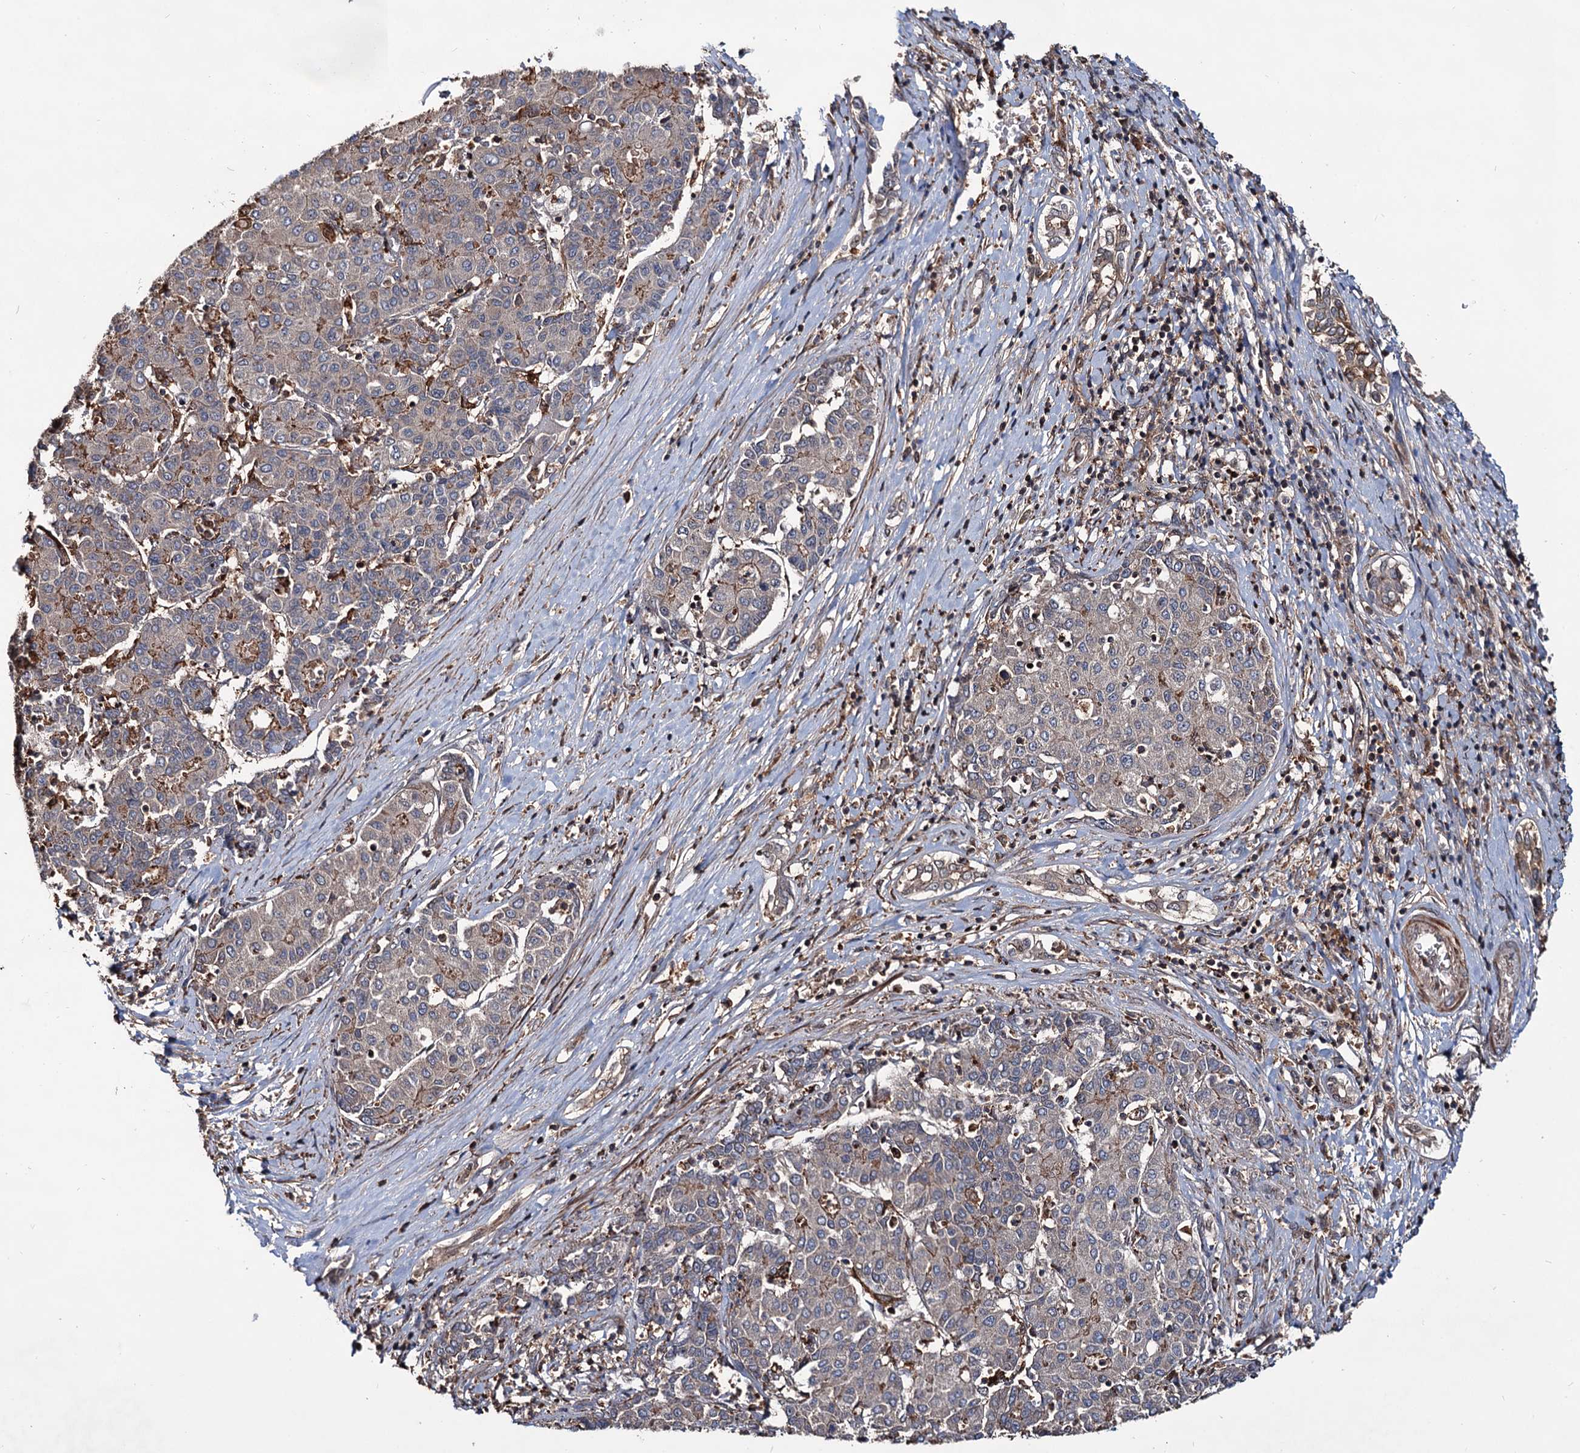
{"staining": {"intensity": "moderate", "quantity": "<25%", "location": "cytoplasmic/membranous"}, "tissue": "liver cancer", "cell_type": "Tumor cells", "image_type": "cancer", "snomed": [{"axis": "morphology", "description": "Carcinoma, Hepatocellular, NOS"}, {"axis": "topography", "description": "Liver"}], "caption": "Protein positivity by immunohistochemistry exhibits moderate cytoplasmic/membranous staining in about <25% of tumor cells in liver cancer (hepatocellular carcinoma).", "gene": "GRIP1", "patient": {"sex": "male", "age": 65}}